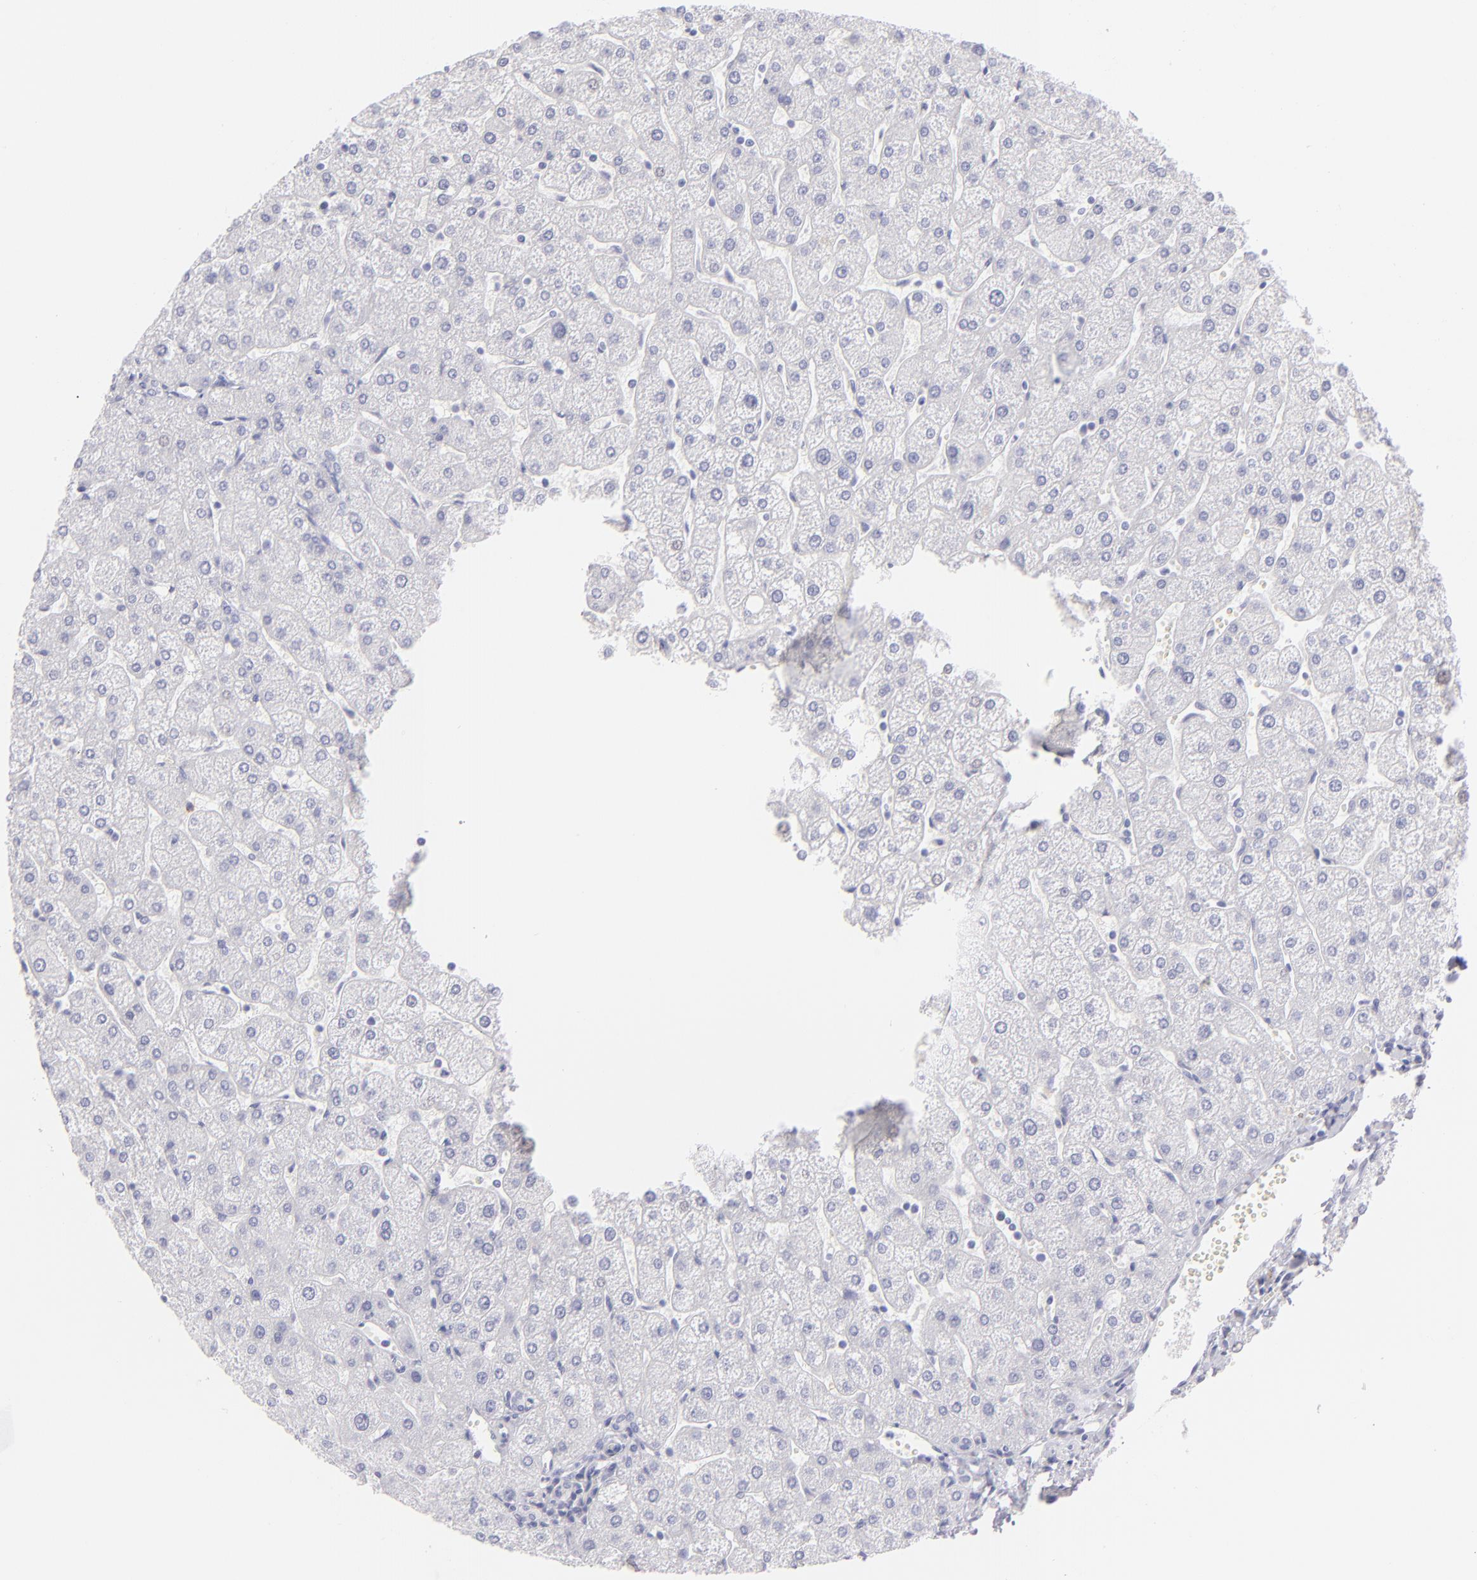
{"staining": {"intensity": "negative", "quantity": "none", "location": "none"}, "tissue": "liver", "cell_type": "Cholangiocytes", "image_type": "normal", "snomed": [{"axis": "morphology", "description": "Normal tissue, NOS"}, {"axis": "topography", "description": "Liver"}], "caption": "Immunohistochemistry (IHC) of benign liver displays no expression in cholangiocytes. (DAB IHC with hematoxylin counter stain).", "gene": "FCER2", "patient": {"sex": "male", "age": 67}}